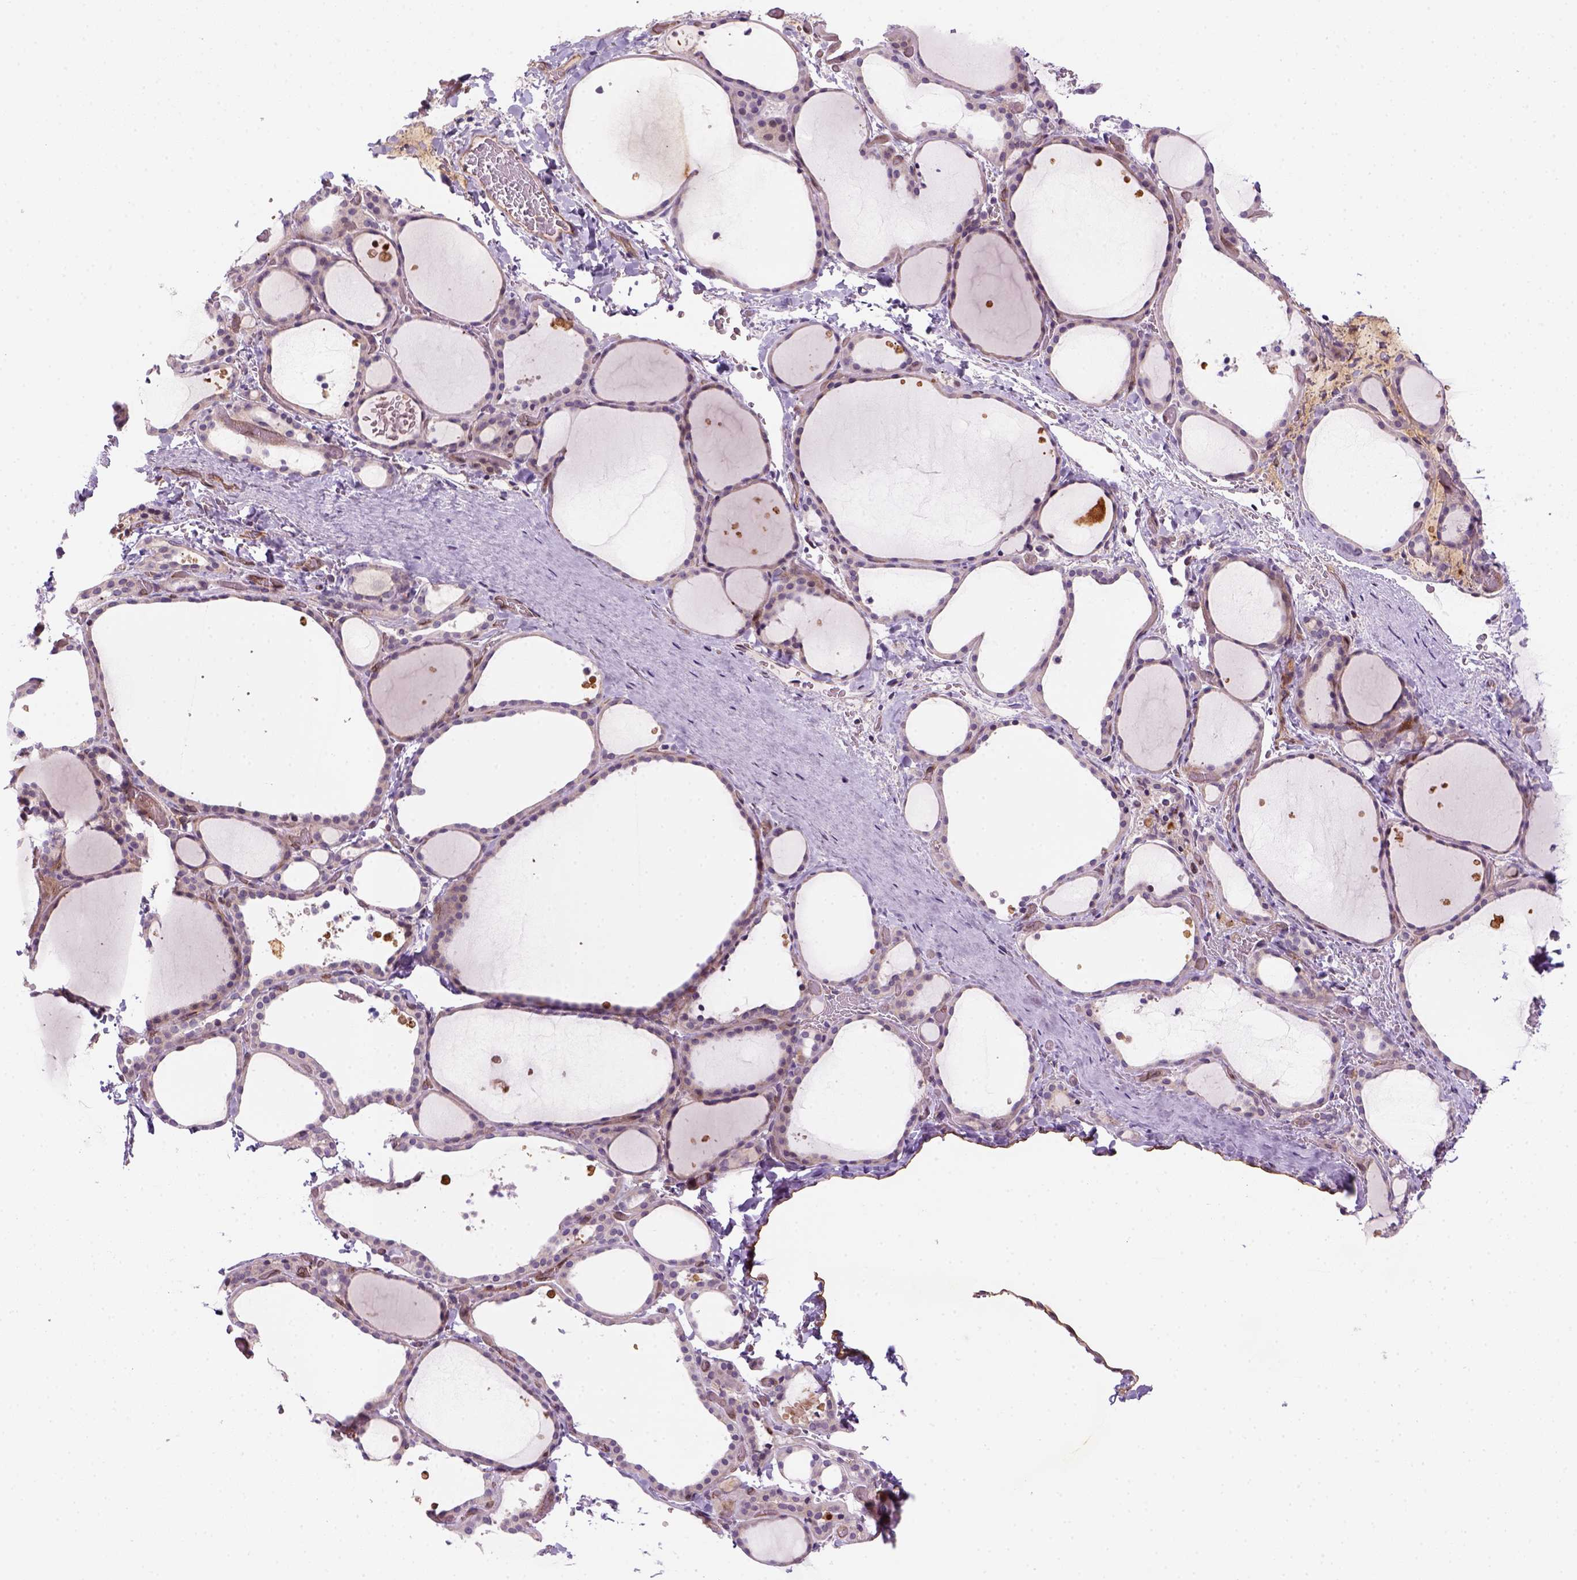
{"staining": {"intensity": "negative", "quantity": "none", "location": "none"}, "tissue": "thyroid gland", "cell_type": "Glandular cells", "image_type": "normal", "snomed": [{"axis": "morphology", "description": "Normal tissue, NOS"}, {"axis": "topography", "description": "Thyroid gland"}], "caption": "Glandular cells show no significant protein staining in benign thyroid gland. Brightfield microscopy of immunohistochemistry stained with DAB (brown) and hematoxylin (blue), captured at high magnification.", "gene": "VSTM5", "patient": {"sex": "female", "age": 36}}